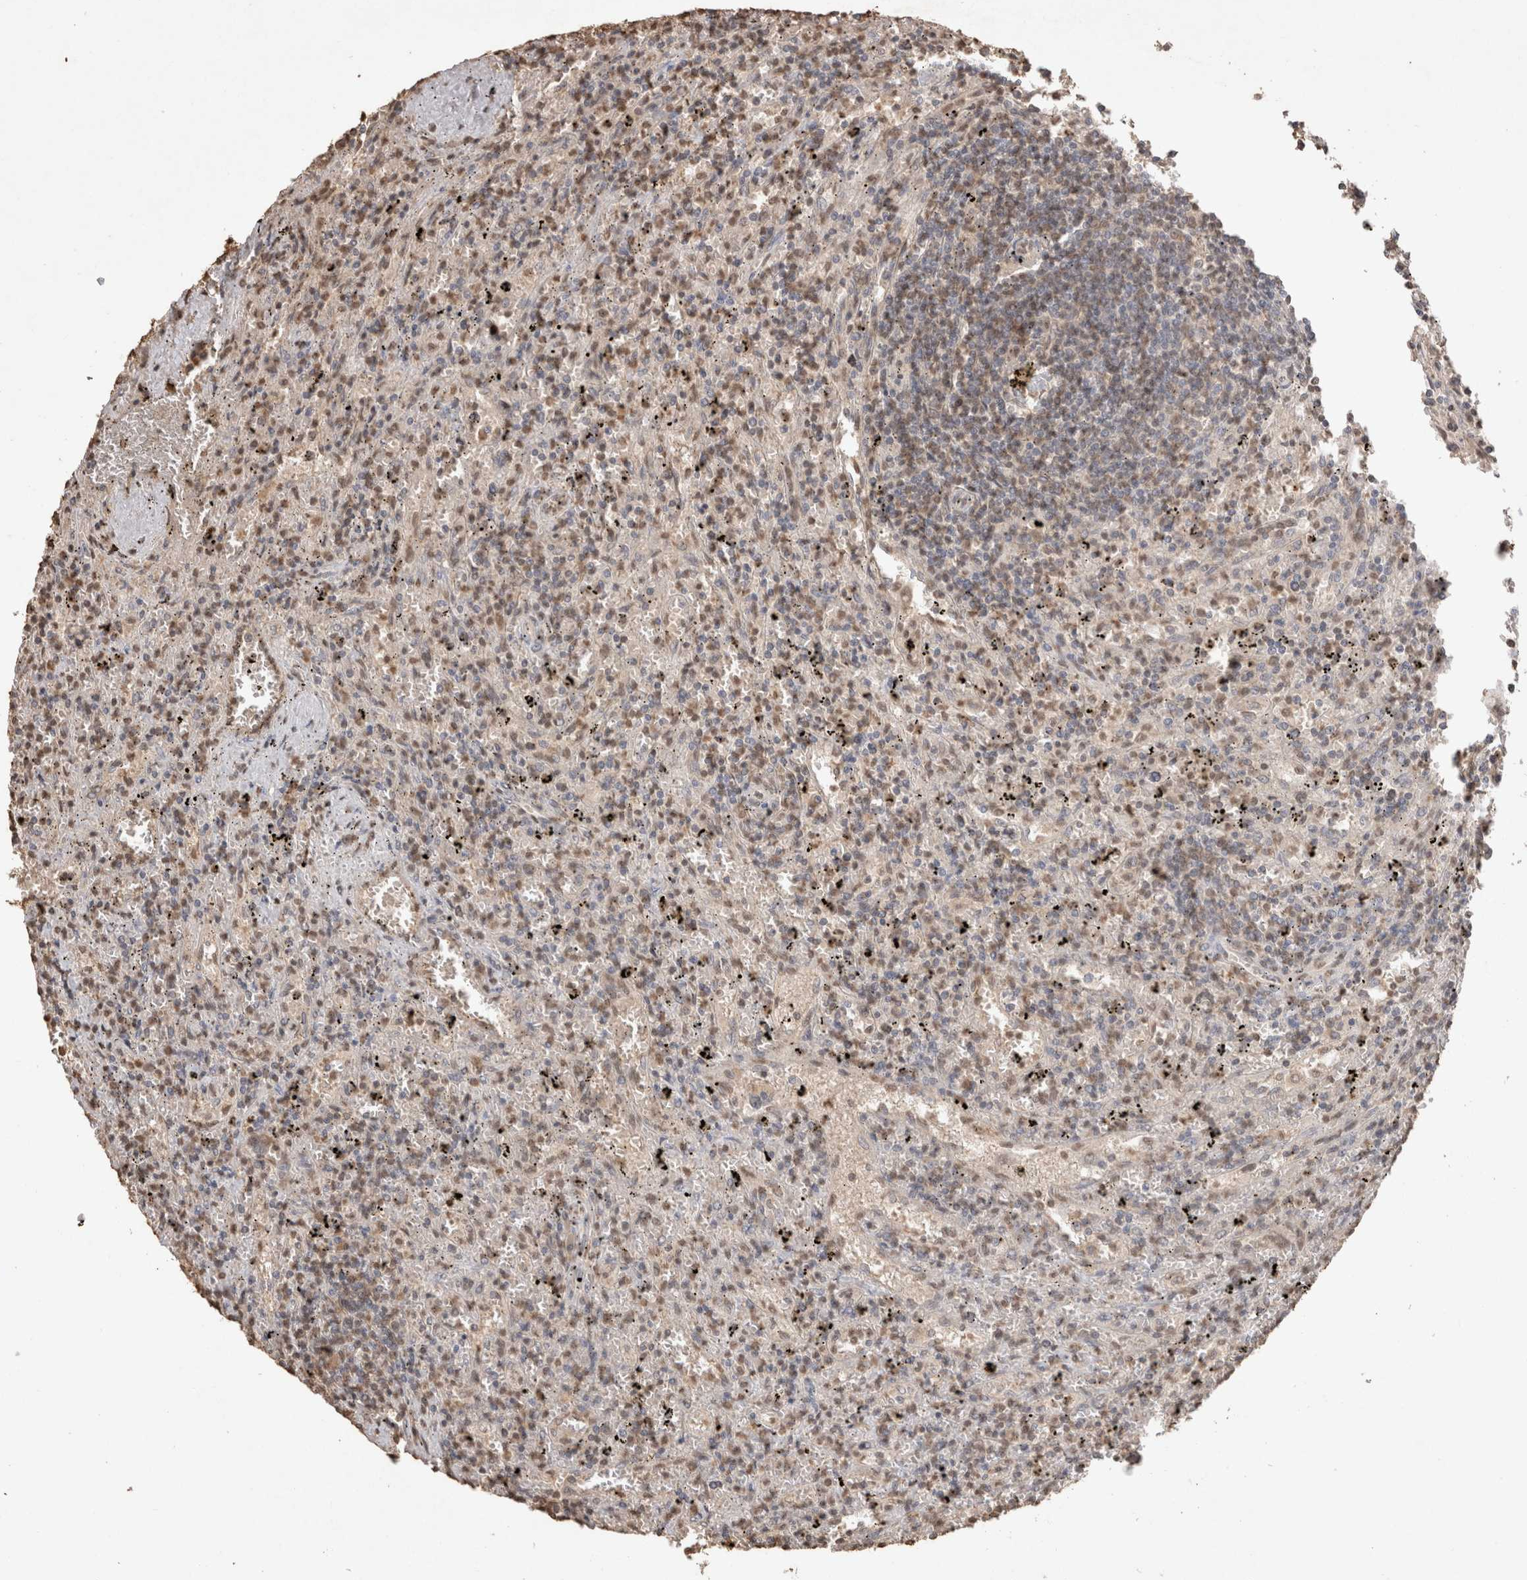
{"staining": {"intensity": "weak", "quantity": "25%-75%", "location": "nuclear"}, "tissue": "lymphoma", "cell_type": "Tumor cells", "image_type": "cancer", "snomed": [{"axis": "morphology", "description": "Malignant lymphoma, non-Hodgkin's type, Low grade"}, {"axis": "topography", "description": "Spleen"}], "caption": "A photomicrograph of human malignant lymphoma, non-Hodgkin's type (low-grade) stained for a protein demonstrates weak nuclear brown staining in tumor cells.", "gene": "MLX", "patient": {"sex": "male", "age": 76}}